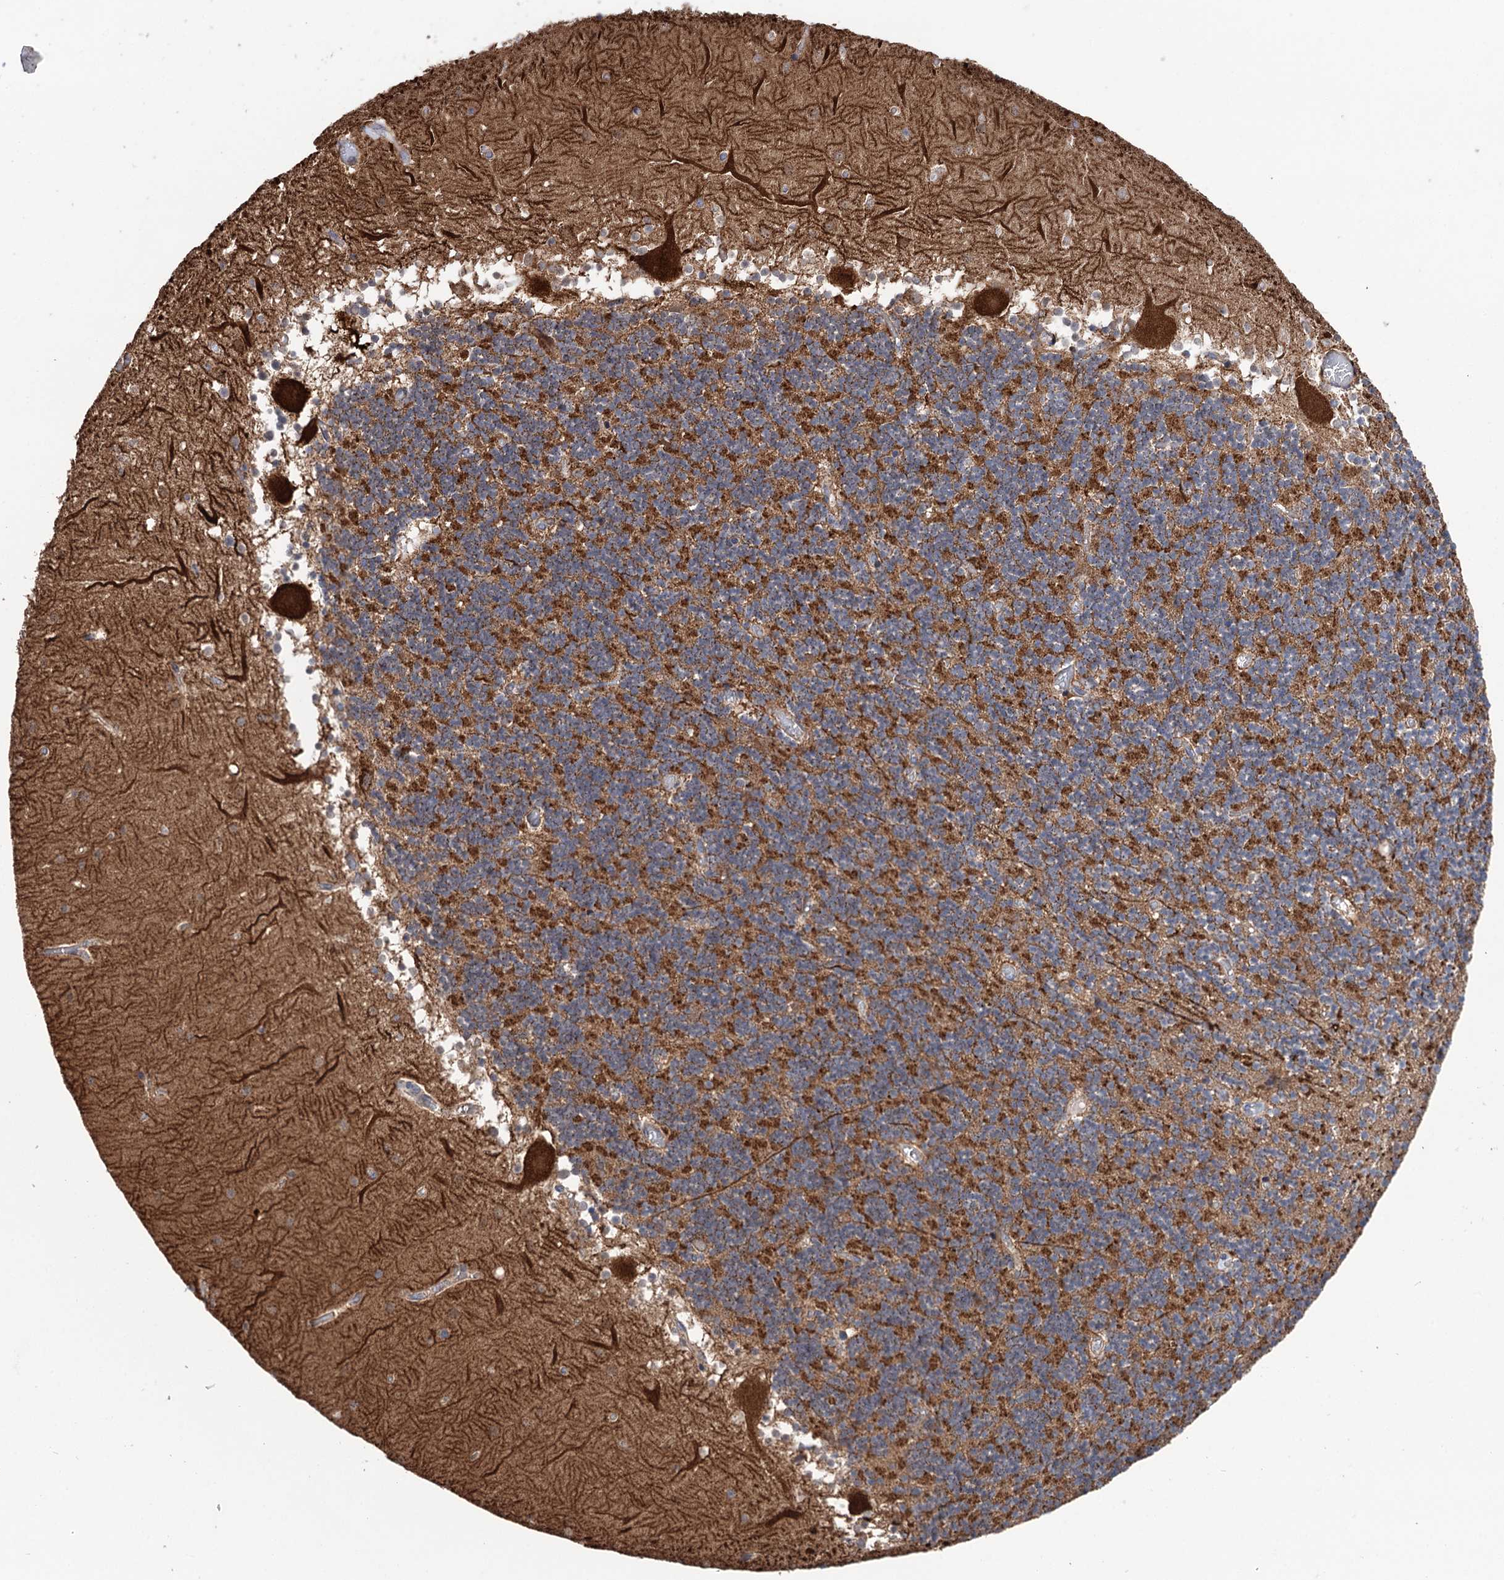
{"staining": {"intensity": "strong", "quantity": ">75%", "location": "cytoplasmic/membranous"}, "tissue": "cerebellum", "cell_type": "Cells in granular layer", "image_type": "normal", "snomed": [{"axis": "morphology", "description": "Normal tissue, NOS"}, {"axis": "topography", "description": "Cerebellum"}], "caption": "Cells in granular layer display strong cytoplasmic/membranous positivity in about >75% of cells in normal cerebellum.", "gene": "SUCLA2", "patient": {"sex": "female", "age": 28}}